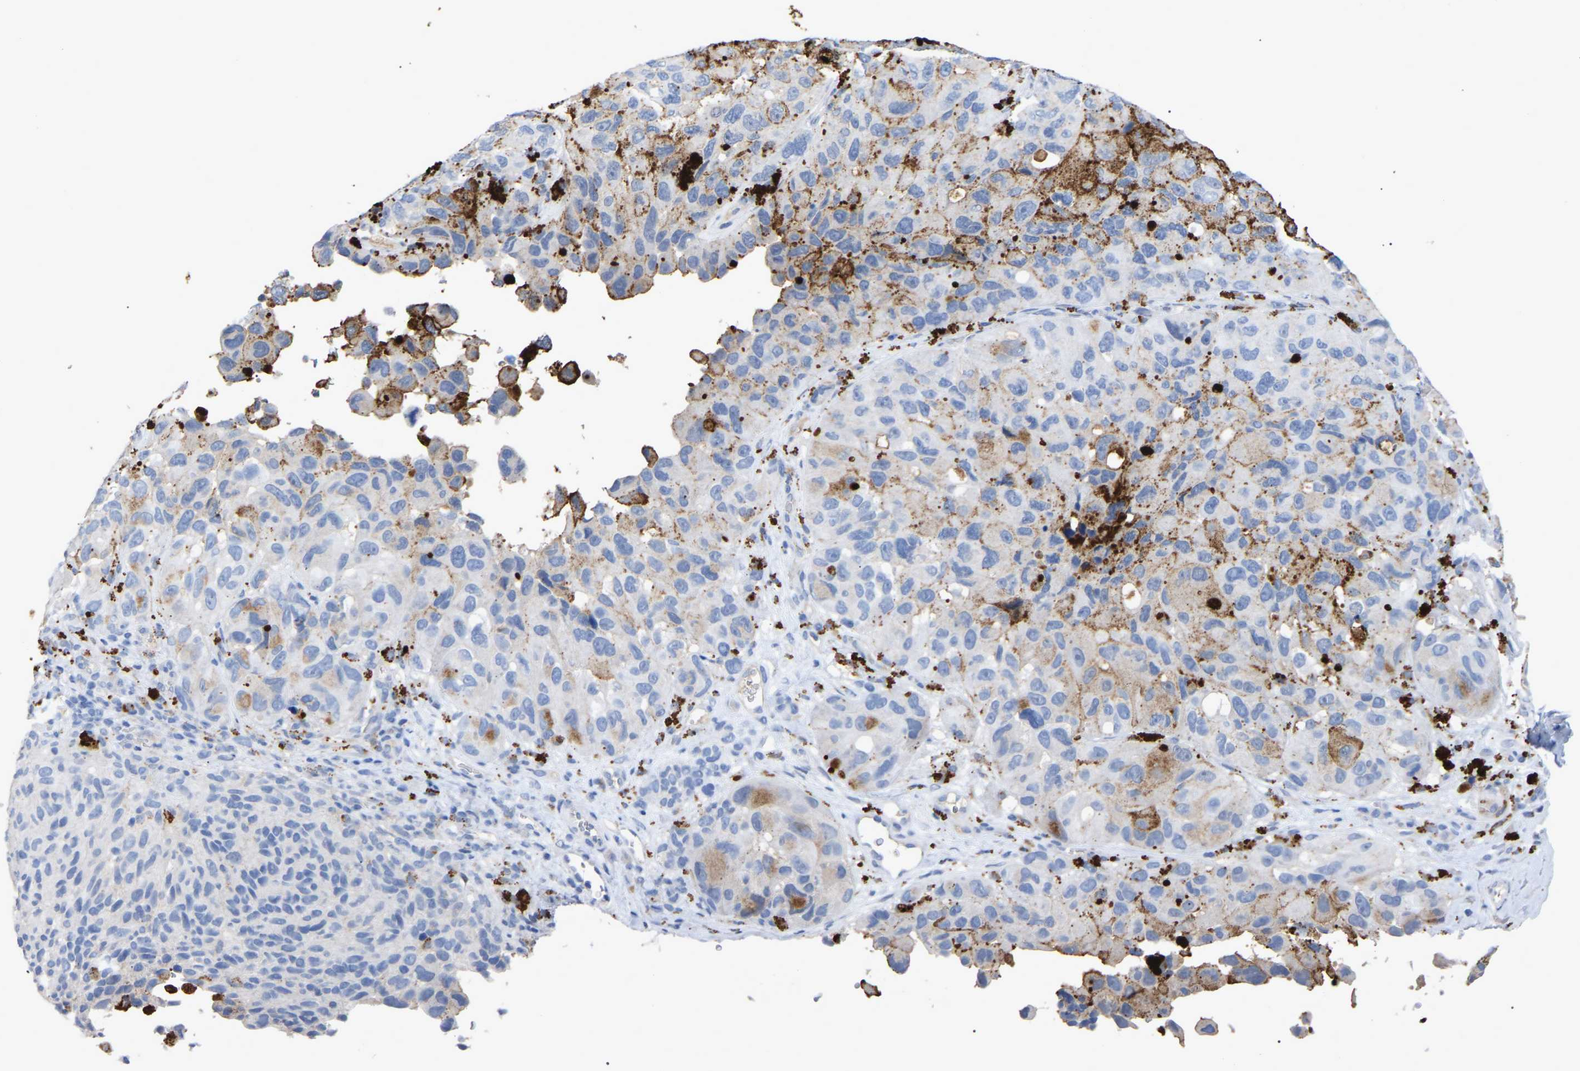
{"staining": {"intensity": "negative", "quantity": "none", "location": "none"}, "tissue": "melanoma", "cell_type": "Tumor cells", "image_type": "cancer", "snomed": [{"axis": "morphology", "description": "Malignant melanoma, NOS"}, {"axis": "topography", "description": "Skin"}], "caption": "The micrograph demonstrates no staining of tumor cells in melanoma.", "gene": "SMPD2", "patient": {"sex": "female", "age": 73}}